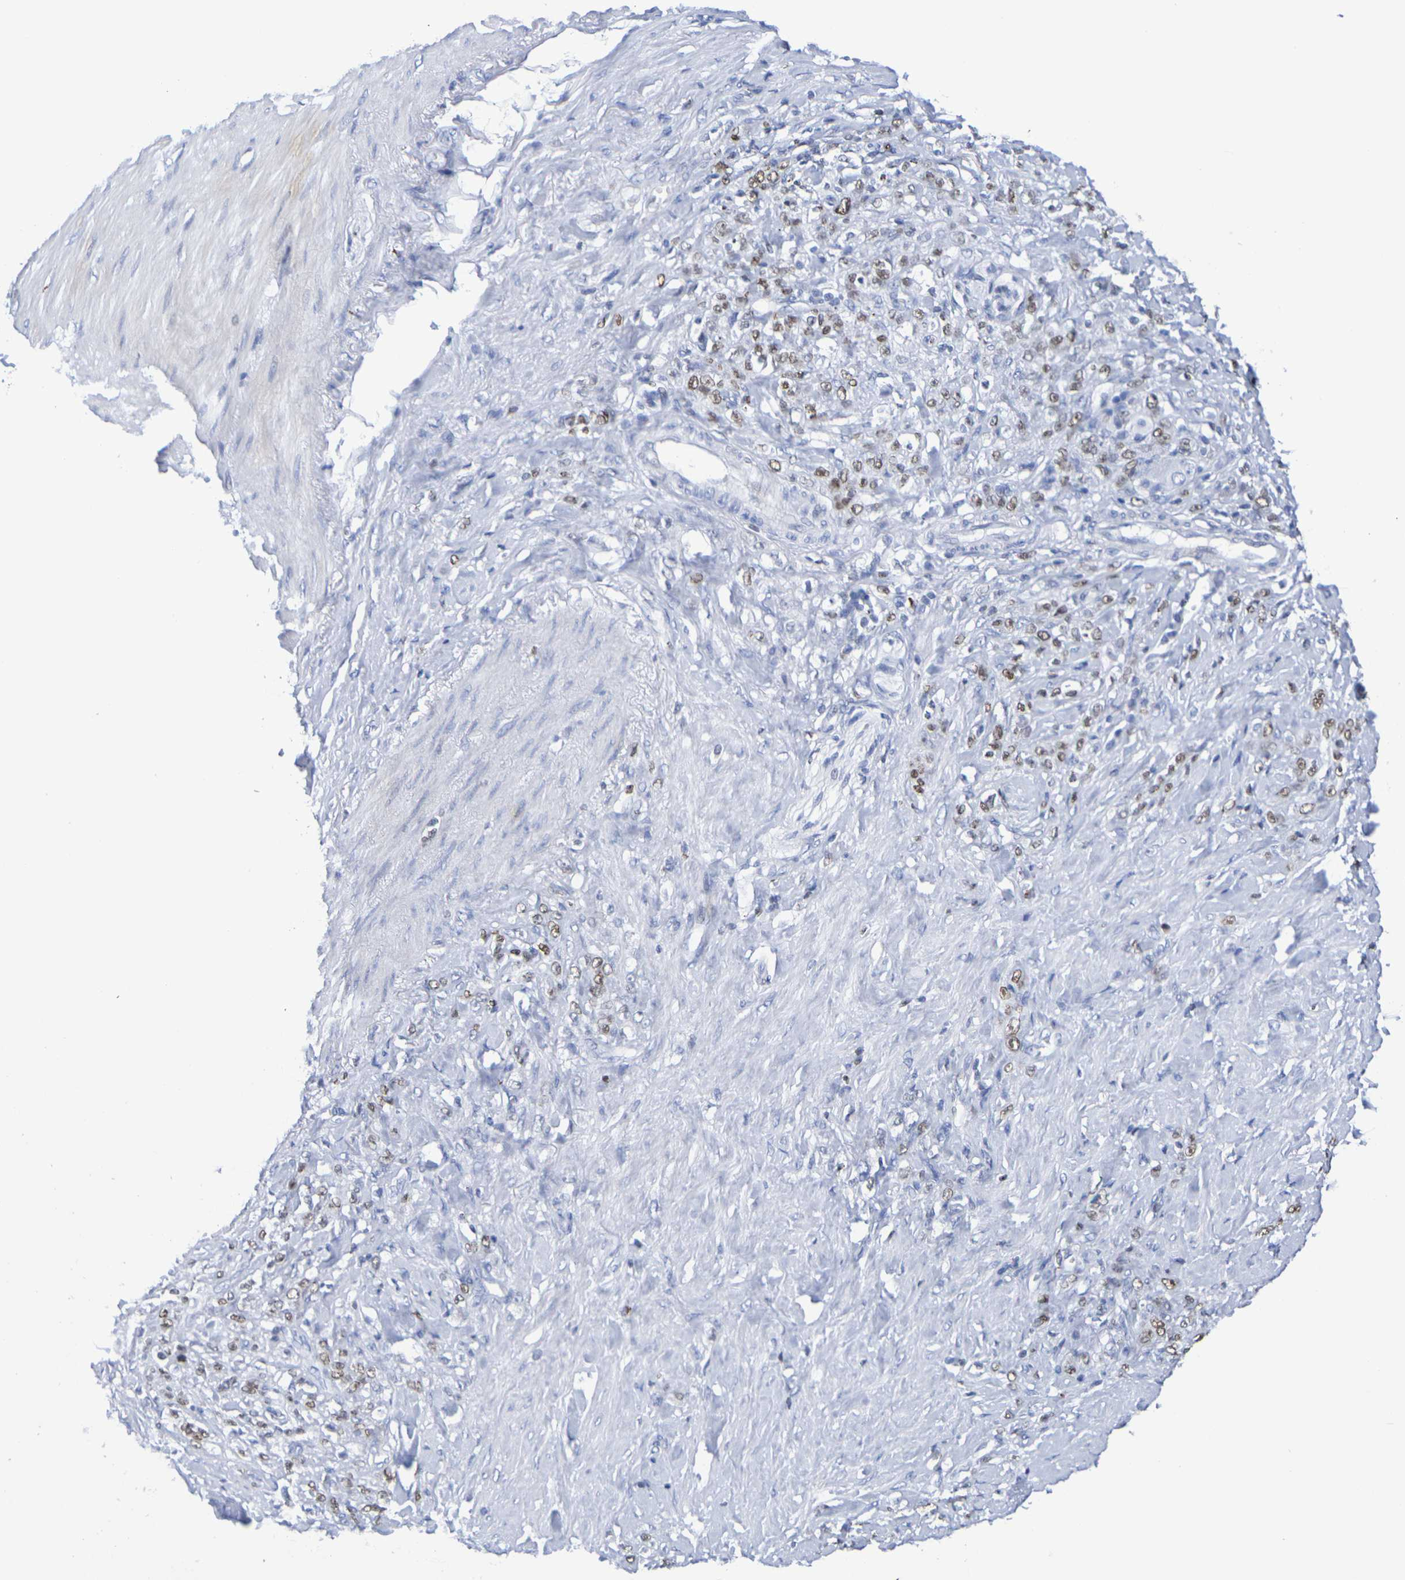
{"staining": {"intensity": "moderate", "quantity": ">75%", "location": "nuclear"}, "tissue": "stomach cancer", "cell_type": "Tumor cells", "image_type": "cancer", "snomed": [{"axis": "morphology", "description": "Adenocarcinoma, NOS"}, {"axis": "topography", "description": "Stomach"}], "caption": "Immunohistochemical staining of stomach adenocarcinoma demonstrates medium levels of moderate nuclear positivity in about >75% of tumor cells.", "gene": "H1-5", "patient": {"sex": "male", "age": 82}}